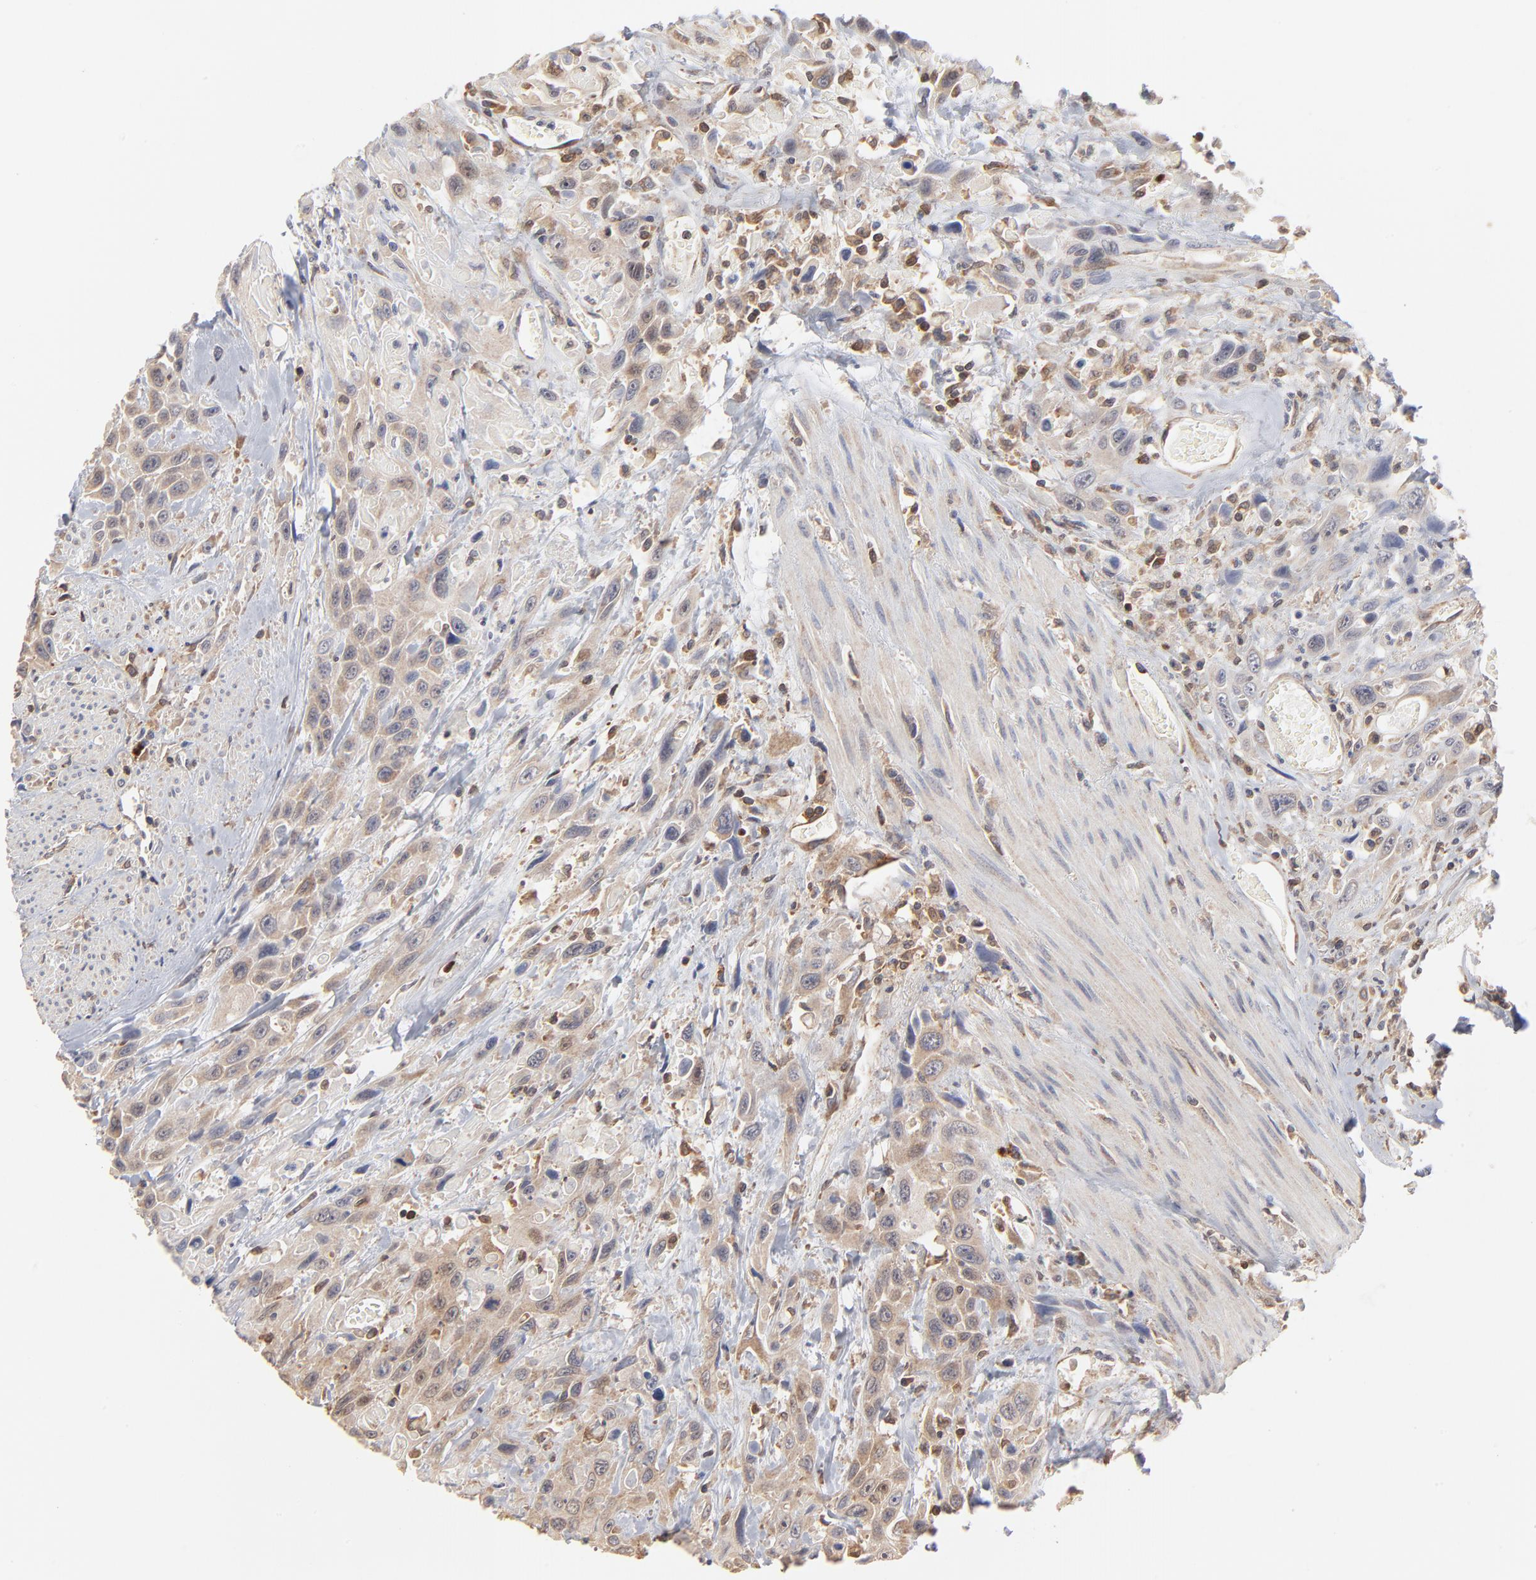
{"staining": {"intensity": "moderate", "quantity": ">75%", "location": "cytoplasmic/membranous"}, "tissue": "urothelial cancer", "cell_type": "Tumor cells", "image_type": "cancer", "snomed": [{"axis": "morphology", "description": "Urothelial carcinoma, High grade"}, {"axis": "topography", "description": "Urinary bladder"}], "caption": "Immunohistochemical staining of human urothelial carcinoma (high-grade) reveals medium levels of moderate cytoplasmic/membranous staining in approximately >75% of tumor cells.", "gene": "RNF213", "patient": {"sex": "female", "age": 84}}